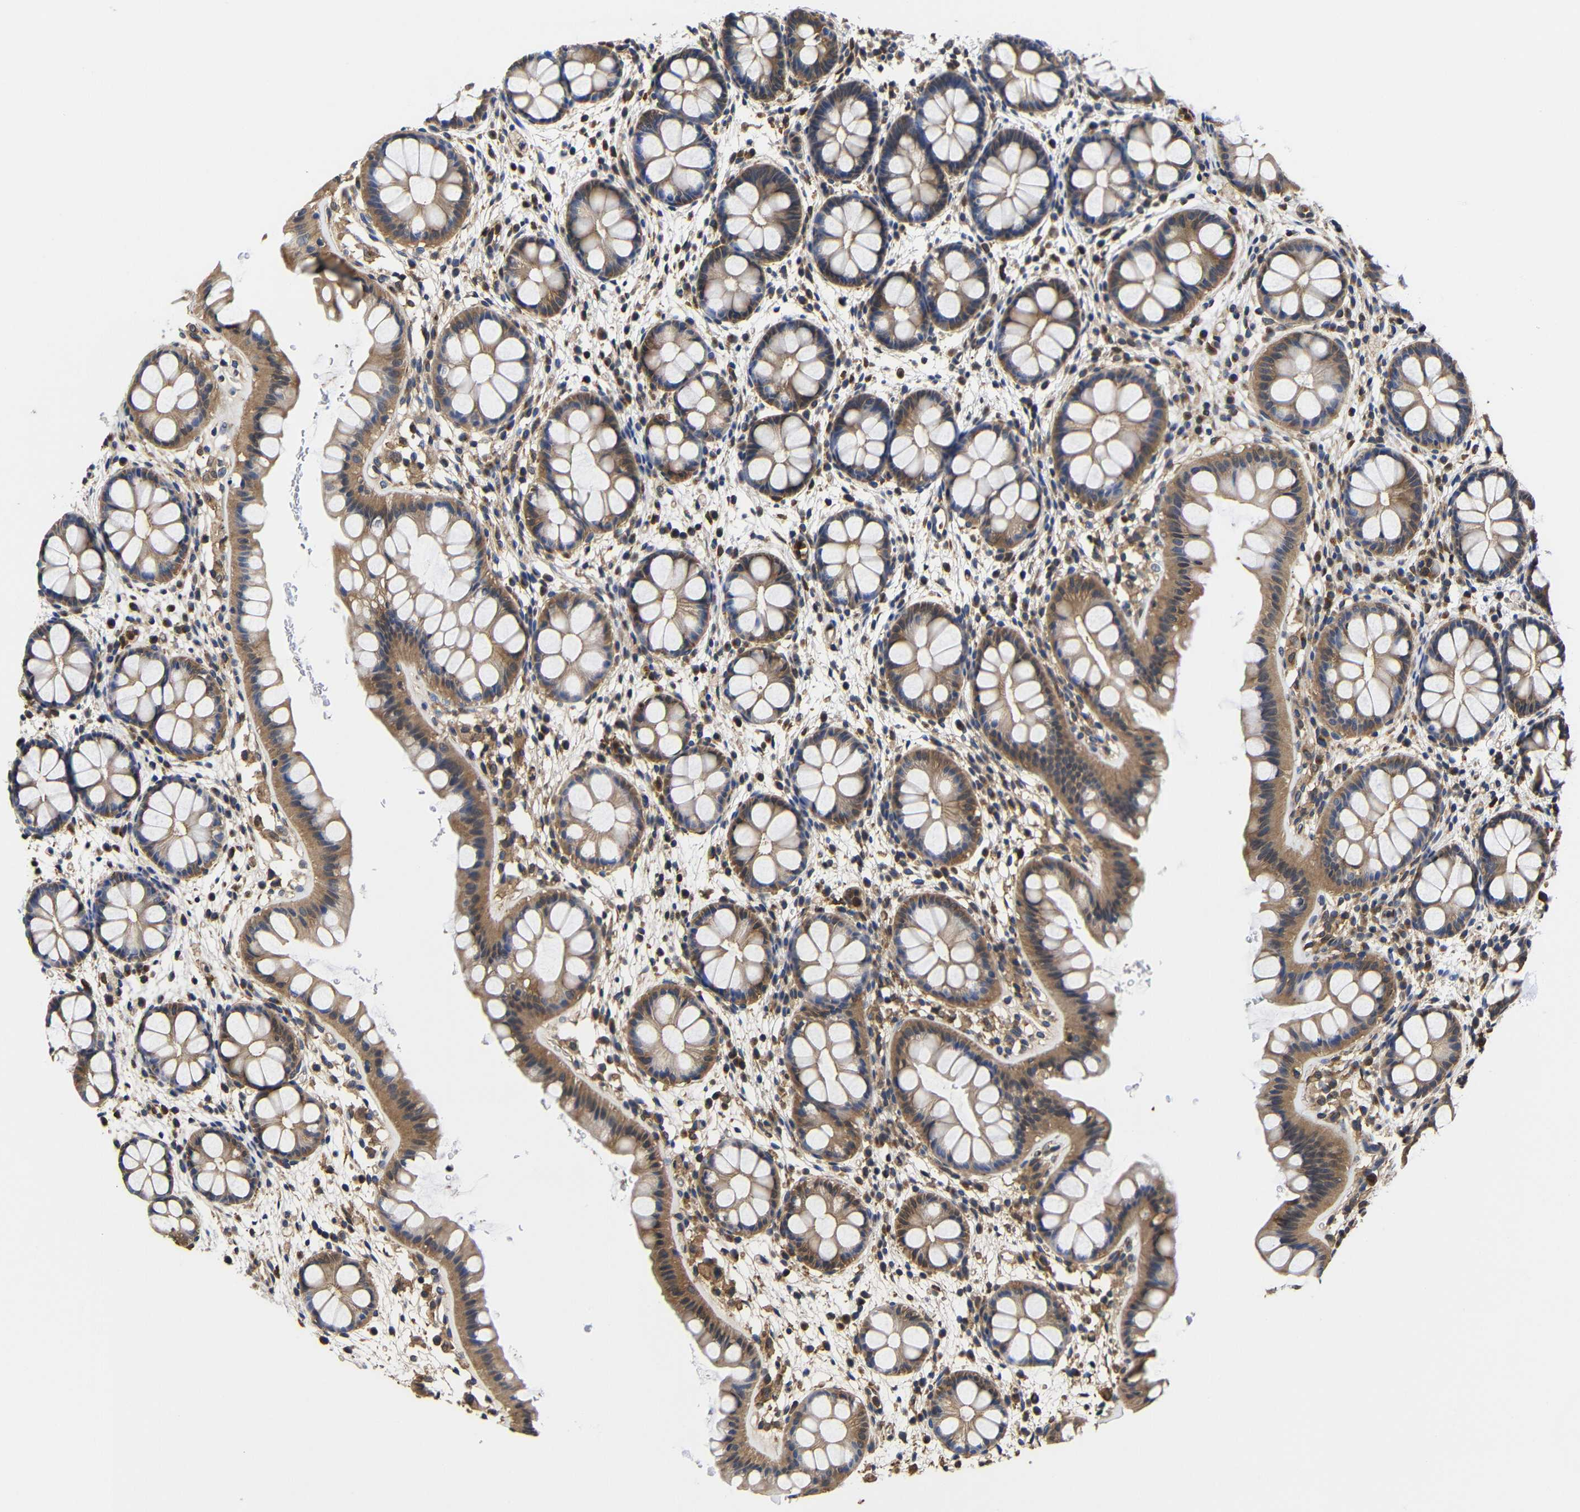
{"staining": {"intensity": "moderate", "quantity": ">75%", "location": "cytoplasmic/membranous"}, "tissue": "rectum", "cell_type": "Glandular cells", "image_type": "normal", "snomed": [{"axis": "morphology", "description": "Normal tissue, NOS"}, {"axis": "topography", "description": "Rectum"}], "caption": "Immunohistochemistry (IHC) photomicrograph of normal rectum: rectum stained using immunohistochemistry exhibits medium levels of moderate protein expression localized specifically in the cytoplasmic/membranous of glandular cells, appearing as a cytoplasmic/membranous brown color.", "gene": "LRRCC1", "patient": {"sex": "female", "age": 24}}